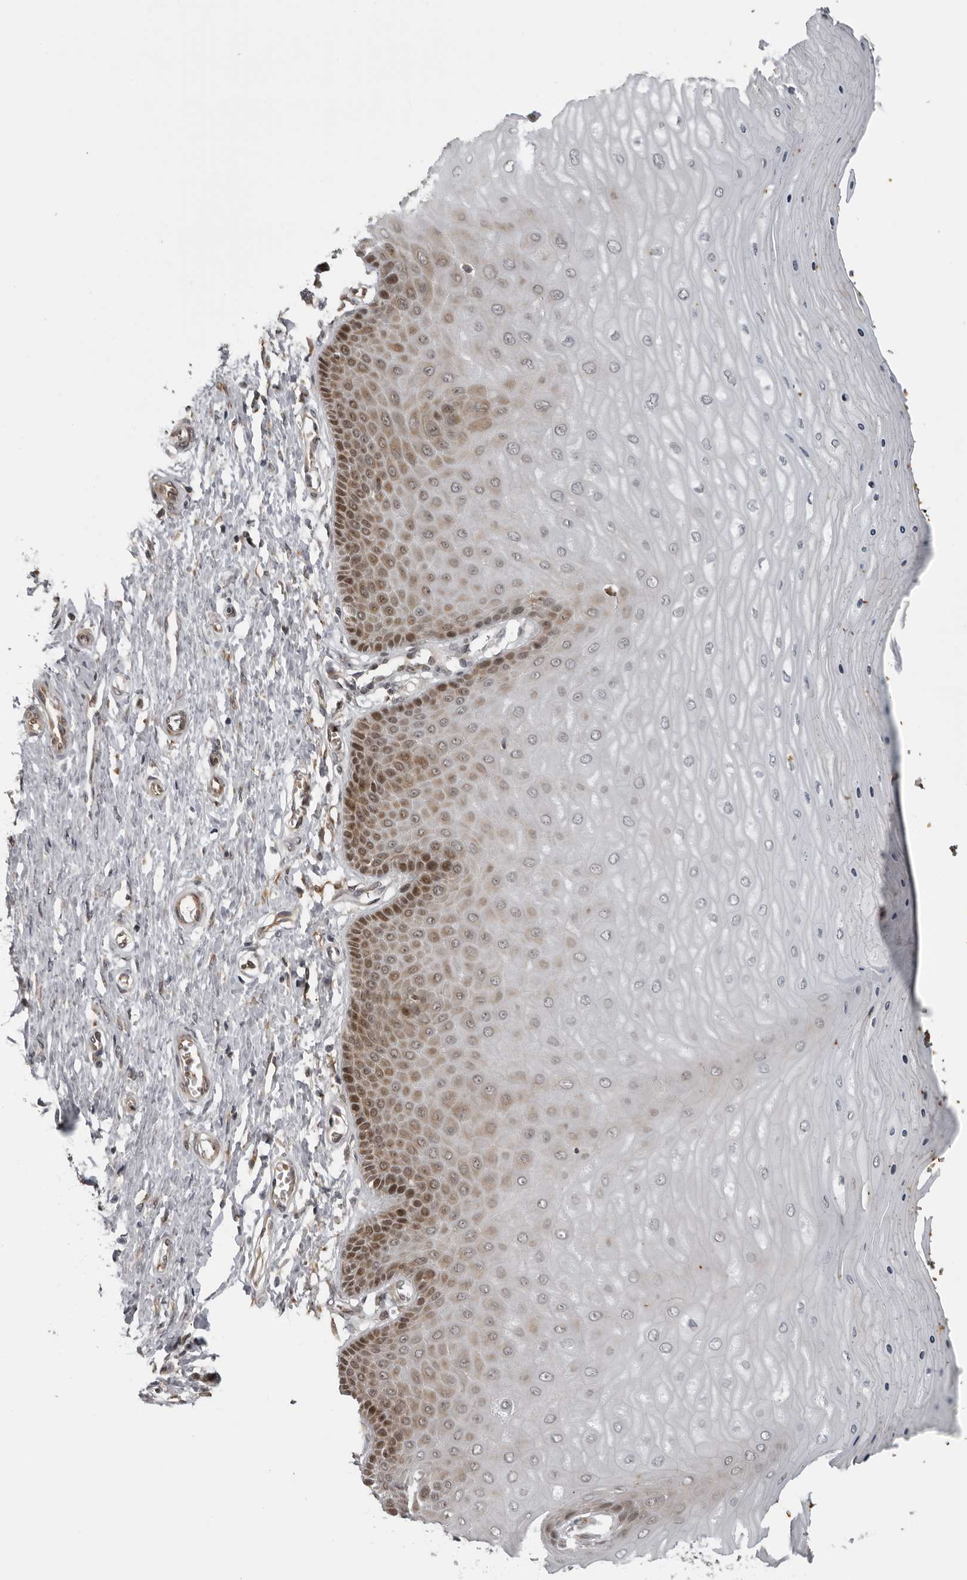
{"staining": {"intensity": "moderate", "quantity": "<25%", "location": "cytoplasmic/membranous"}, "tissue": "cervix", "cell_type": "Glandular cells", "image_type": "normal", "snomed": [{"axis": "morphology", "description": "Normal tissue, NOS"}, {"axis": "topography", "description": "Cervix"}], "caption": "Protein staining displays moderate cytoplasmic/membranous positivity in approximately <25% of glandular cells in normal cervix.", "gene": "THOP1", "patient": {"sex": "female", "age": 55}}